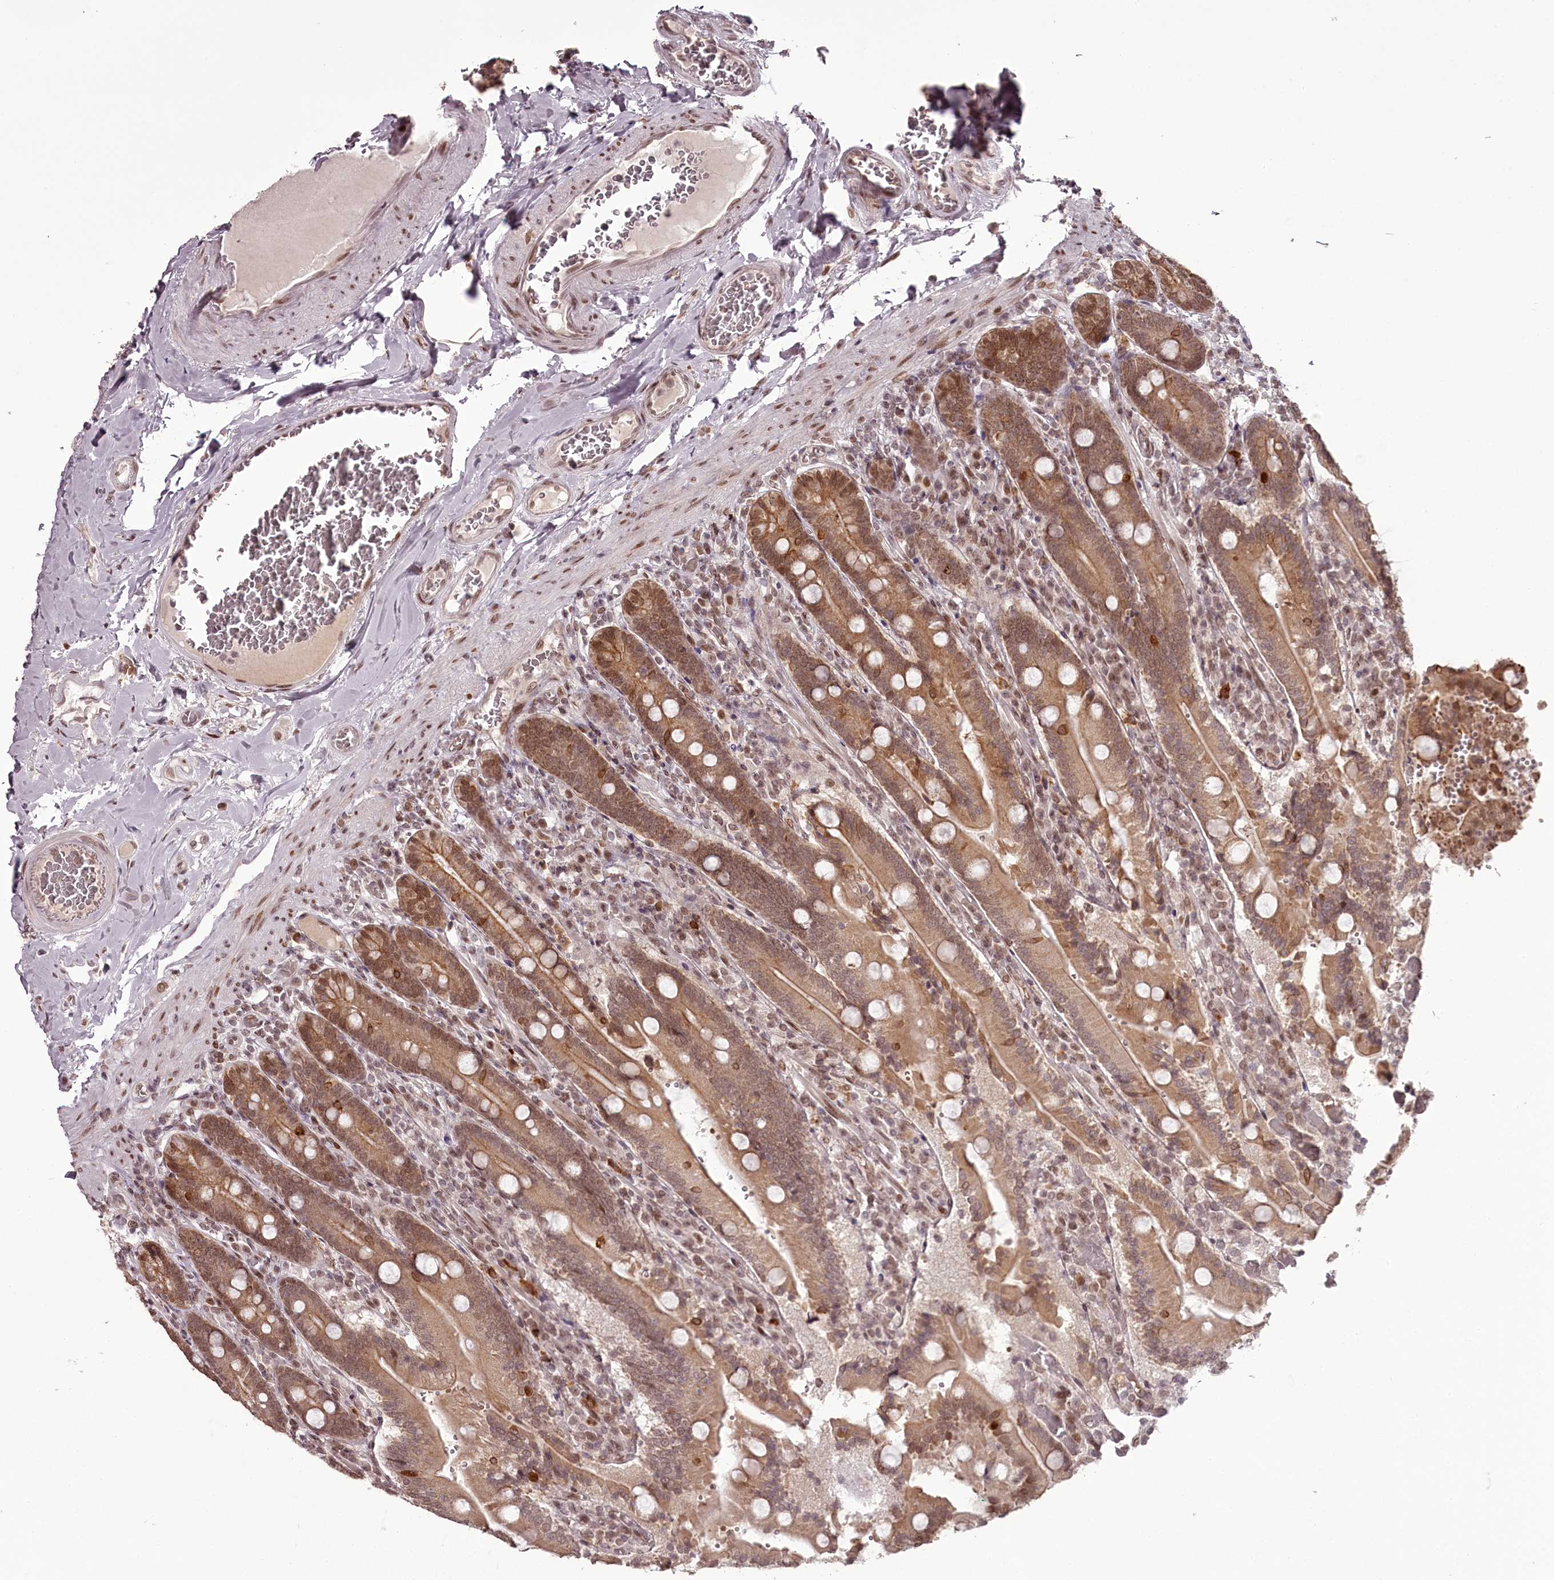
{"staining": {"intensity": "moderate", "quantity": ">75%", "location": "cytoplasmic/membranous,nuclear"}, "tissue": "duodenum", "cell_type": "Glandular cells", "image_type": "normal", "snomed": [{"axis": "morphology", "description": "Normal tissue, NOS"}, {"axis": "topography", "description": "Duodenum"}], "caption": "A medium amount of moderate cytoplasmic/membranous,nuclear staining is appreciated in about >75% of glandular cells in unremarkable duodenum.", "gene": "THYN1", "patient": {"sex": "female", "age": 62}}